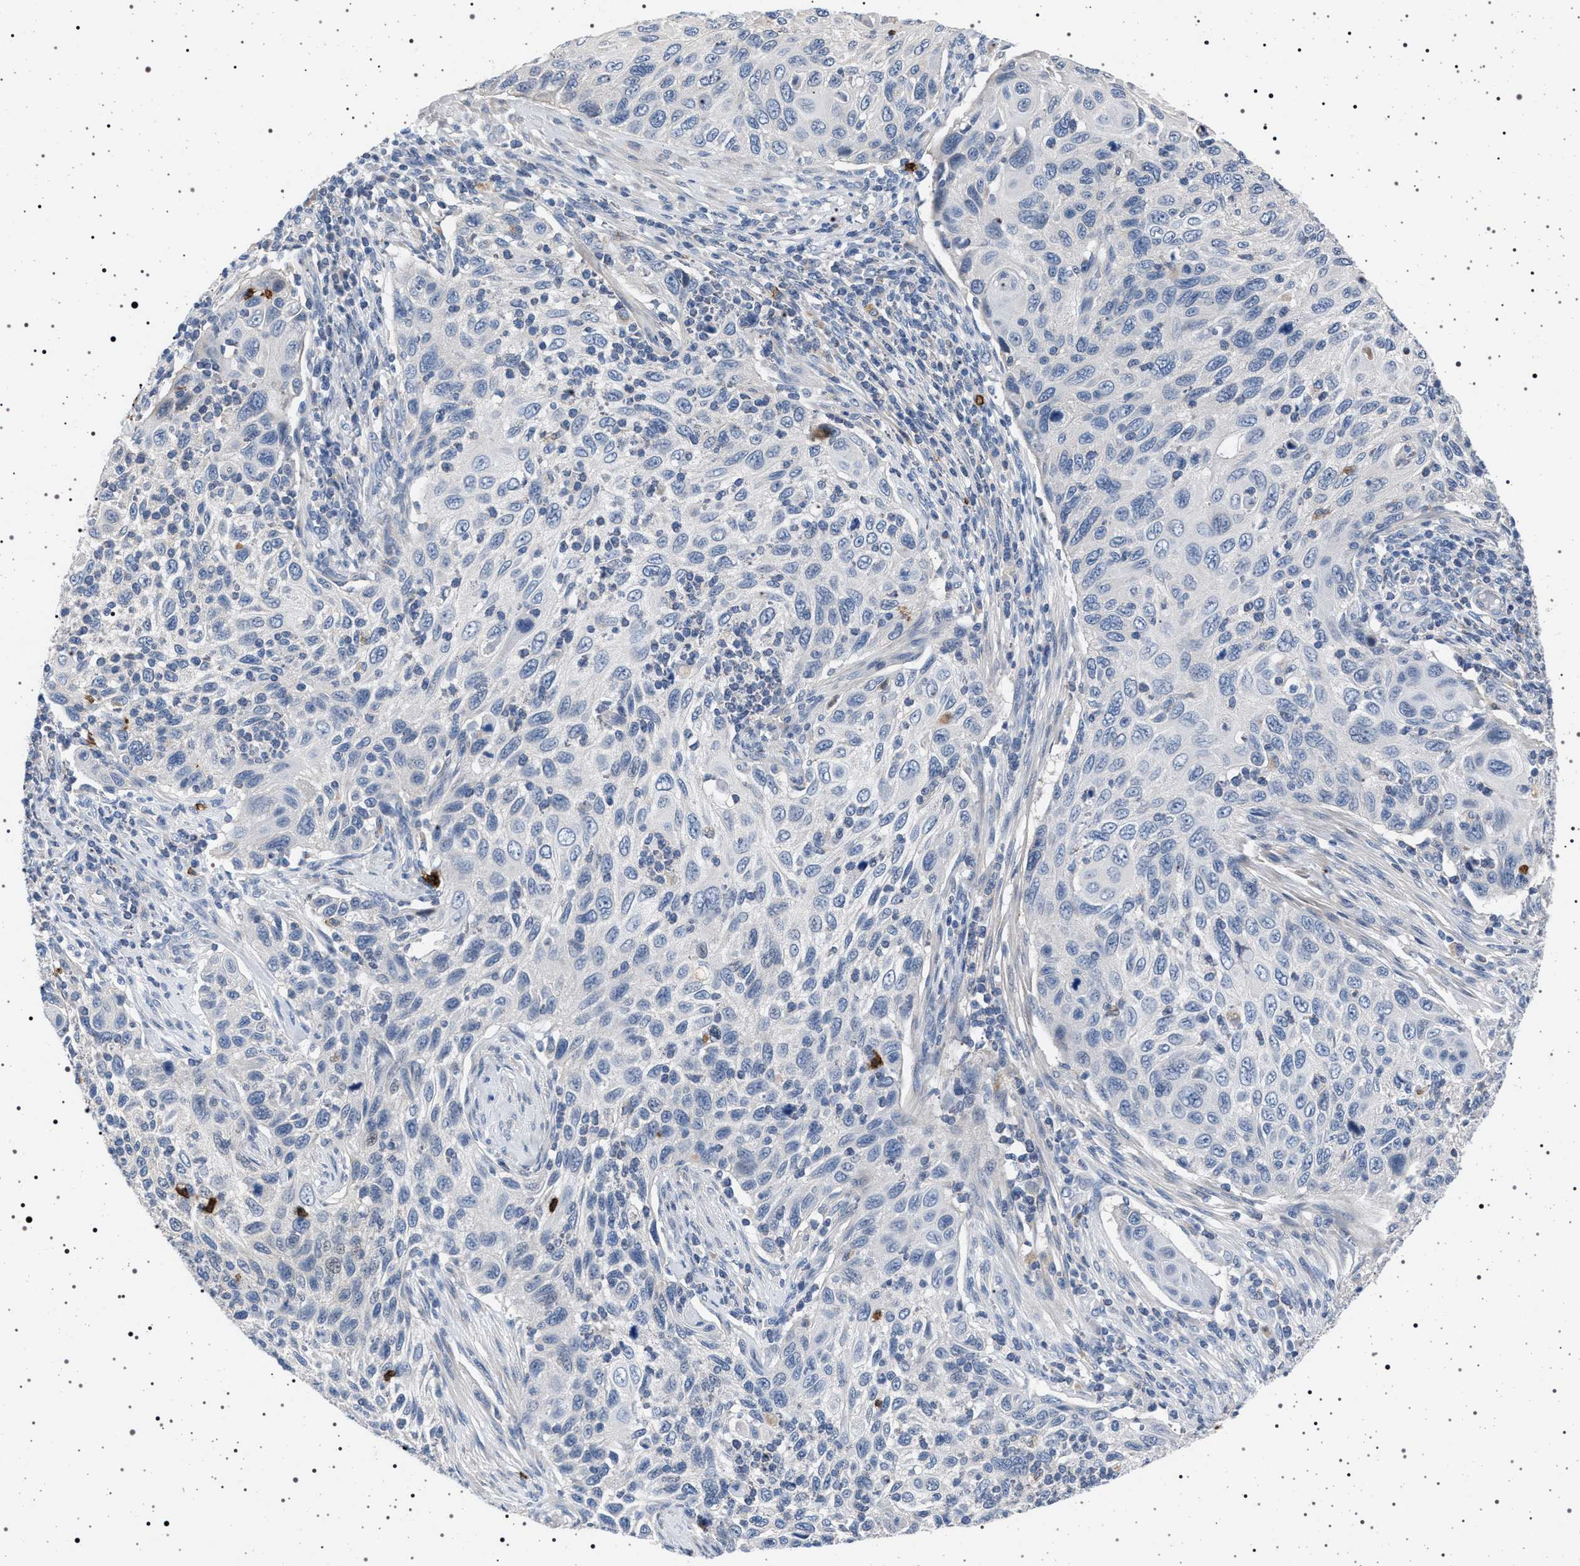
{"staining": {"intensity": "negative", "quantity": "none", "location": "none"}, "tissue": "cervical cancer", "cell_type": "Tumor cells", "image_type": "cancer", "snomed": [{"axis": "morphology", "description": "Squamous cell carcinoma, NOS"}, {"axis": "topography", "description": "Cervix"}], "caption": "An immunohistochemistry (IHC) micrograph of cervical cancer is shown. There is no staining in tumor cells of cervical cancer.", "gene": "NAT9", "patient": {"sex": "female", "age": 70}}